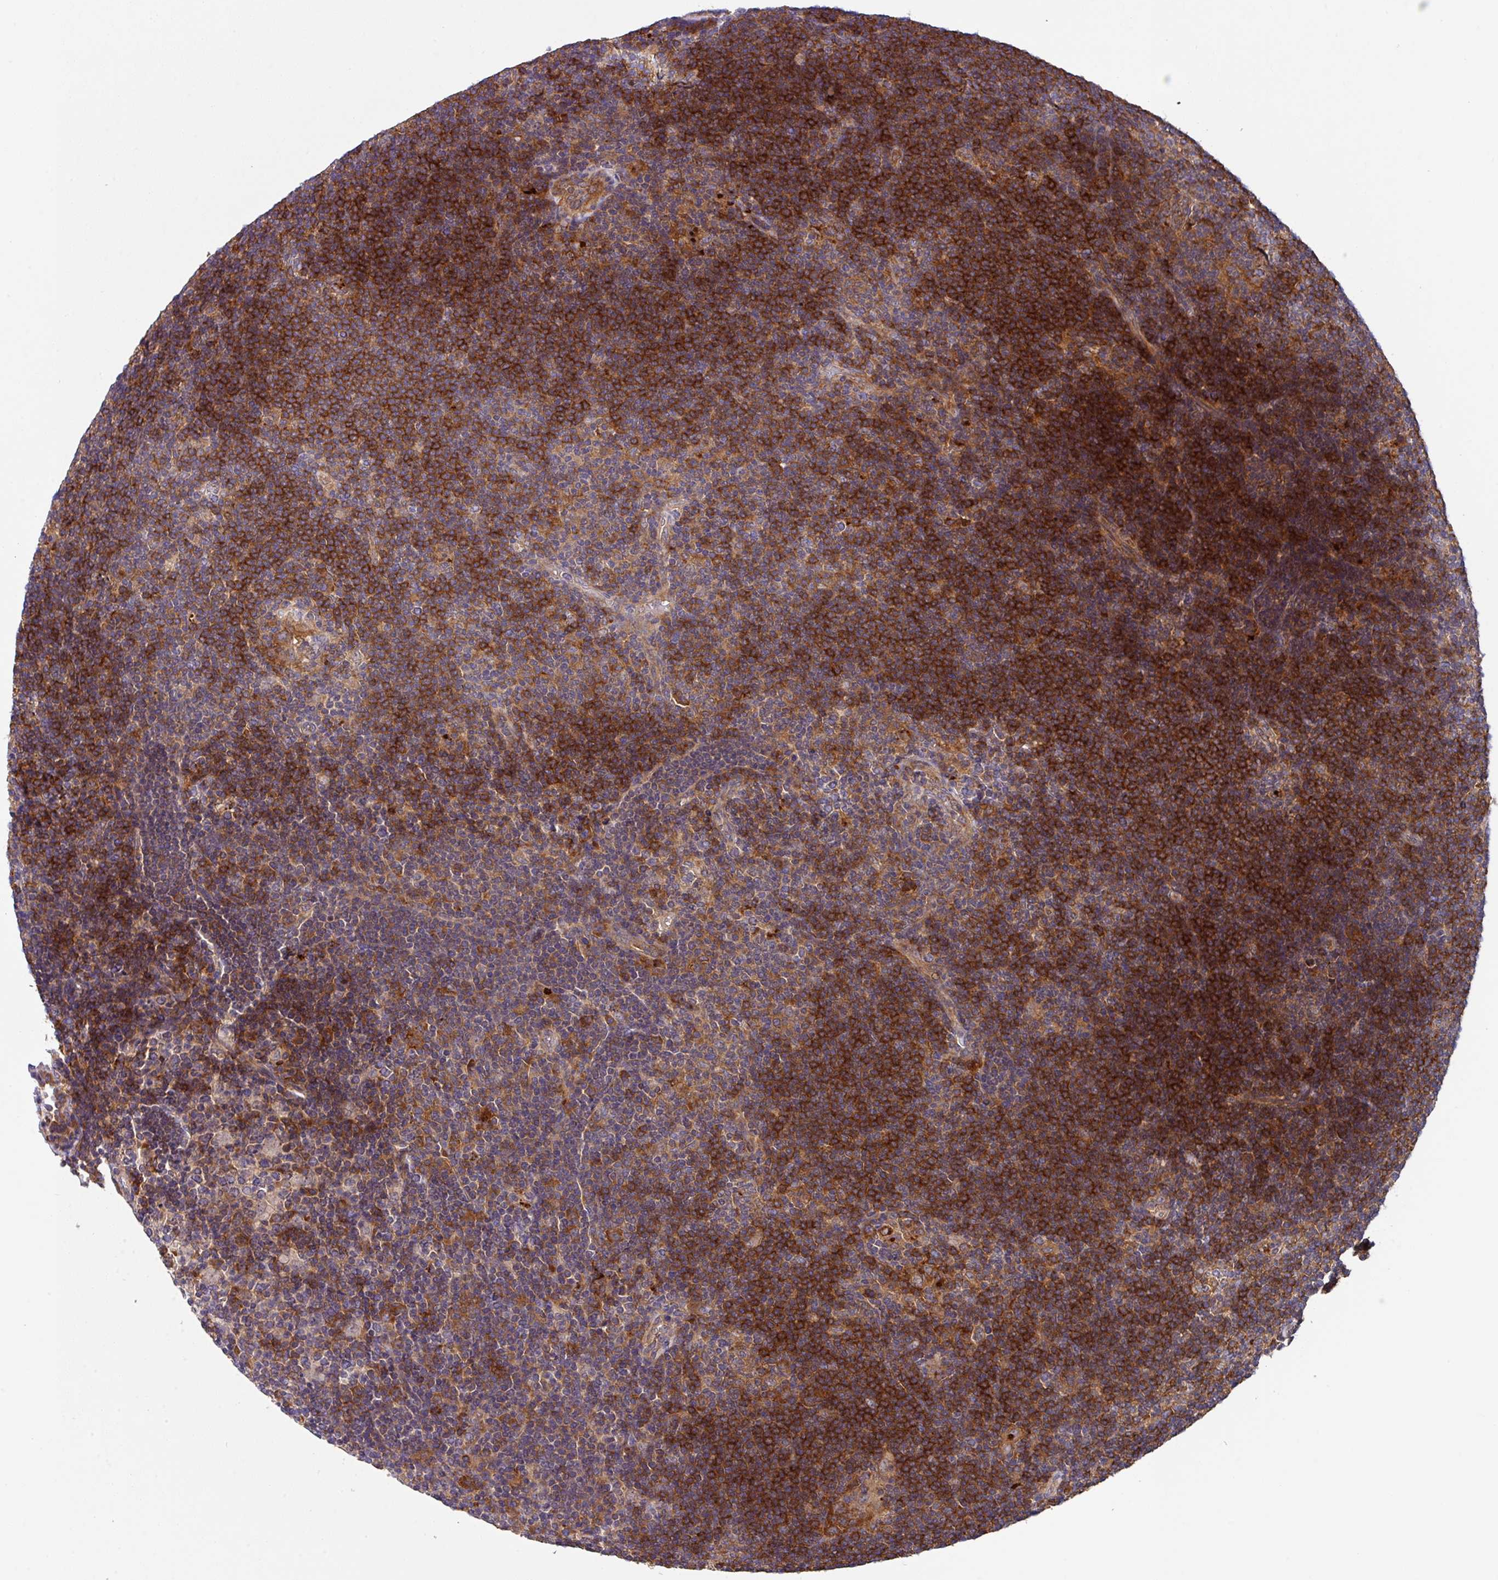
{"staining": {"intensity": "negative", "quantity": "none", "location": "none"}, "tissue": "lymphoma", "cell_type": "Tumor cells", "image_type": "cancer", "snomed": [{"axis": "morphology", "description": "Hodgkin's disease, NOS"}, {"axis": "topography", "description": "Lymph node"}], "caption": "Protein analysis of lymphoma displays no significant staining in tumor cells.", "gene": "EIF4B", "patient": {"sex": "female", "age": 57}}